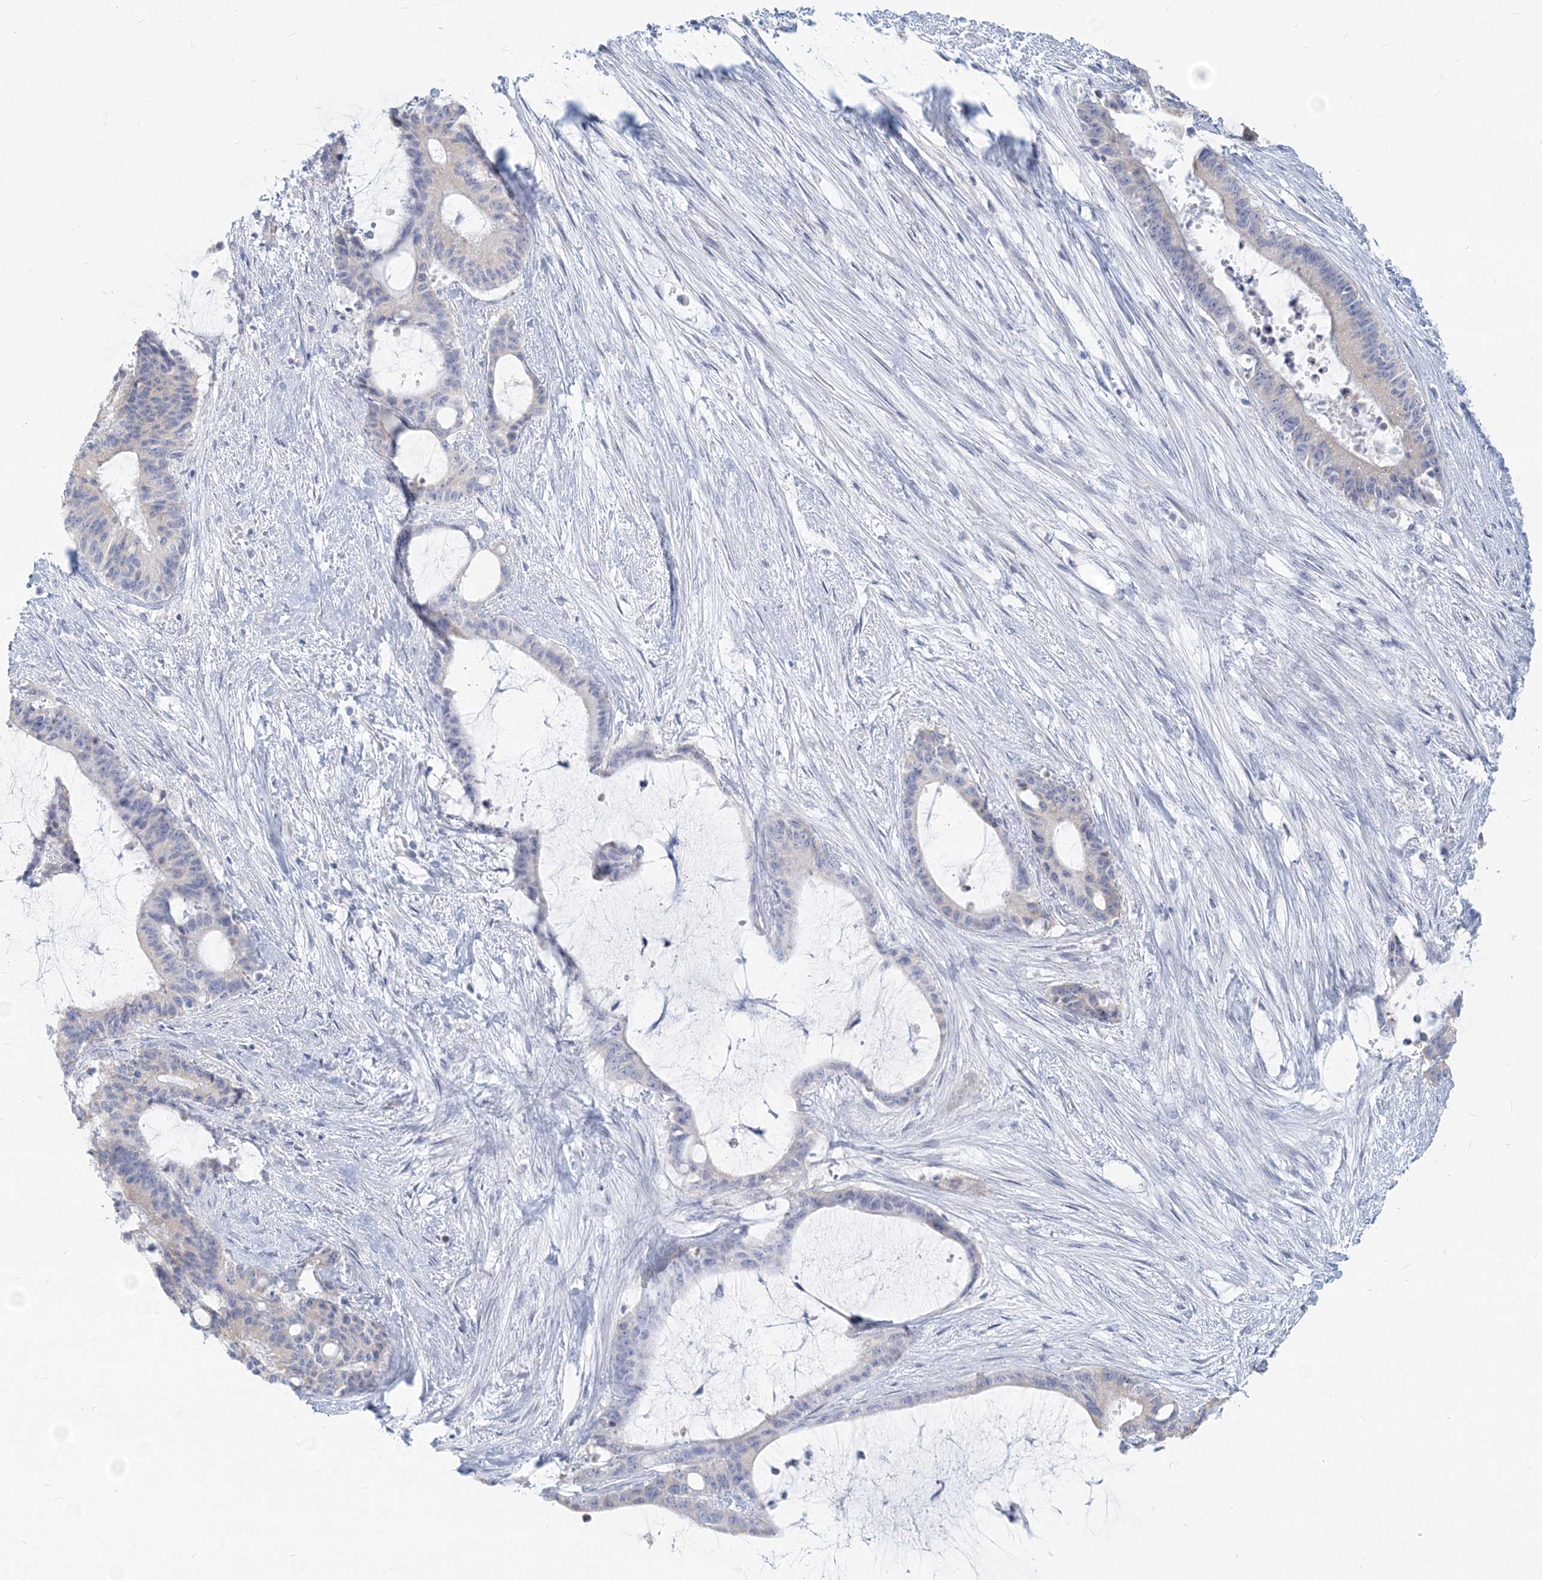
{"staining": {"intensity": "negative", "quantity": "none", "location": "none"}, "tissue": "liver cancer", "cell_type": "Tumor cells", "image_type": "cancer", "snomed": [{"axis": "morphology", "description": "Normal tissue, NOS"}, {"axis": "morphology", "description": "Cholangiocarcinoma"}, {"axis": "topography", "description": "Liver"}, {"axis": "topography", "description": "Peripheral nerve tissue"}], "caption": "Tumor cells show no significant protein expression in cholangiocarcinoma (liver). The staining is performed using DAB (3,3'-diaminobenzidine) brown chromogen with nuclei counter-stained in using hematoxylin.", "gene": "CSN1S1", "patient": {"sex": "female", "age": 73}}